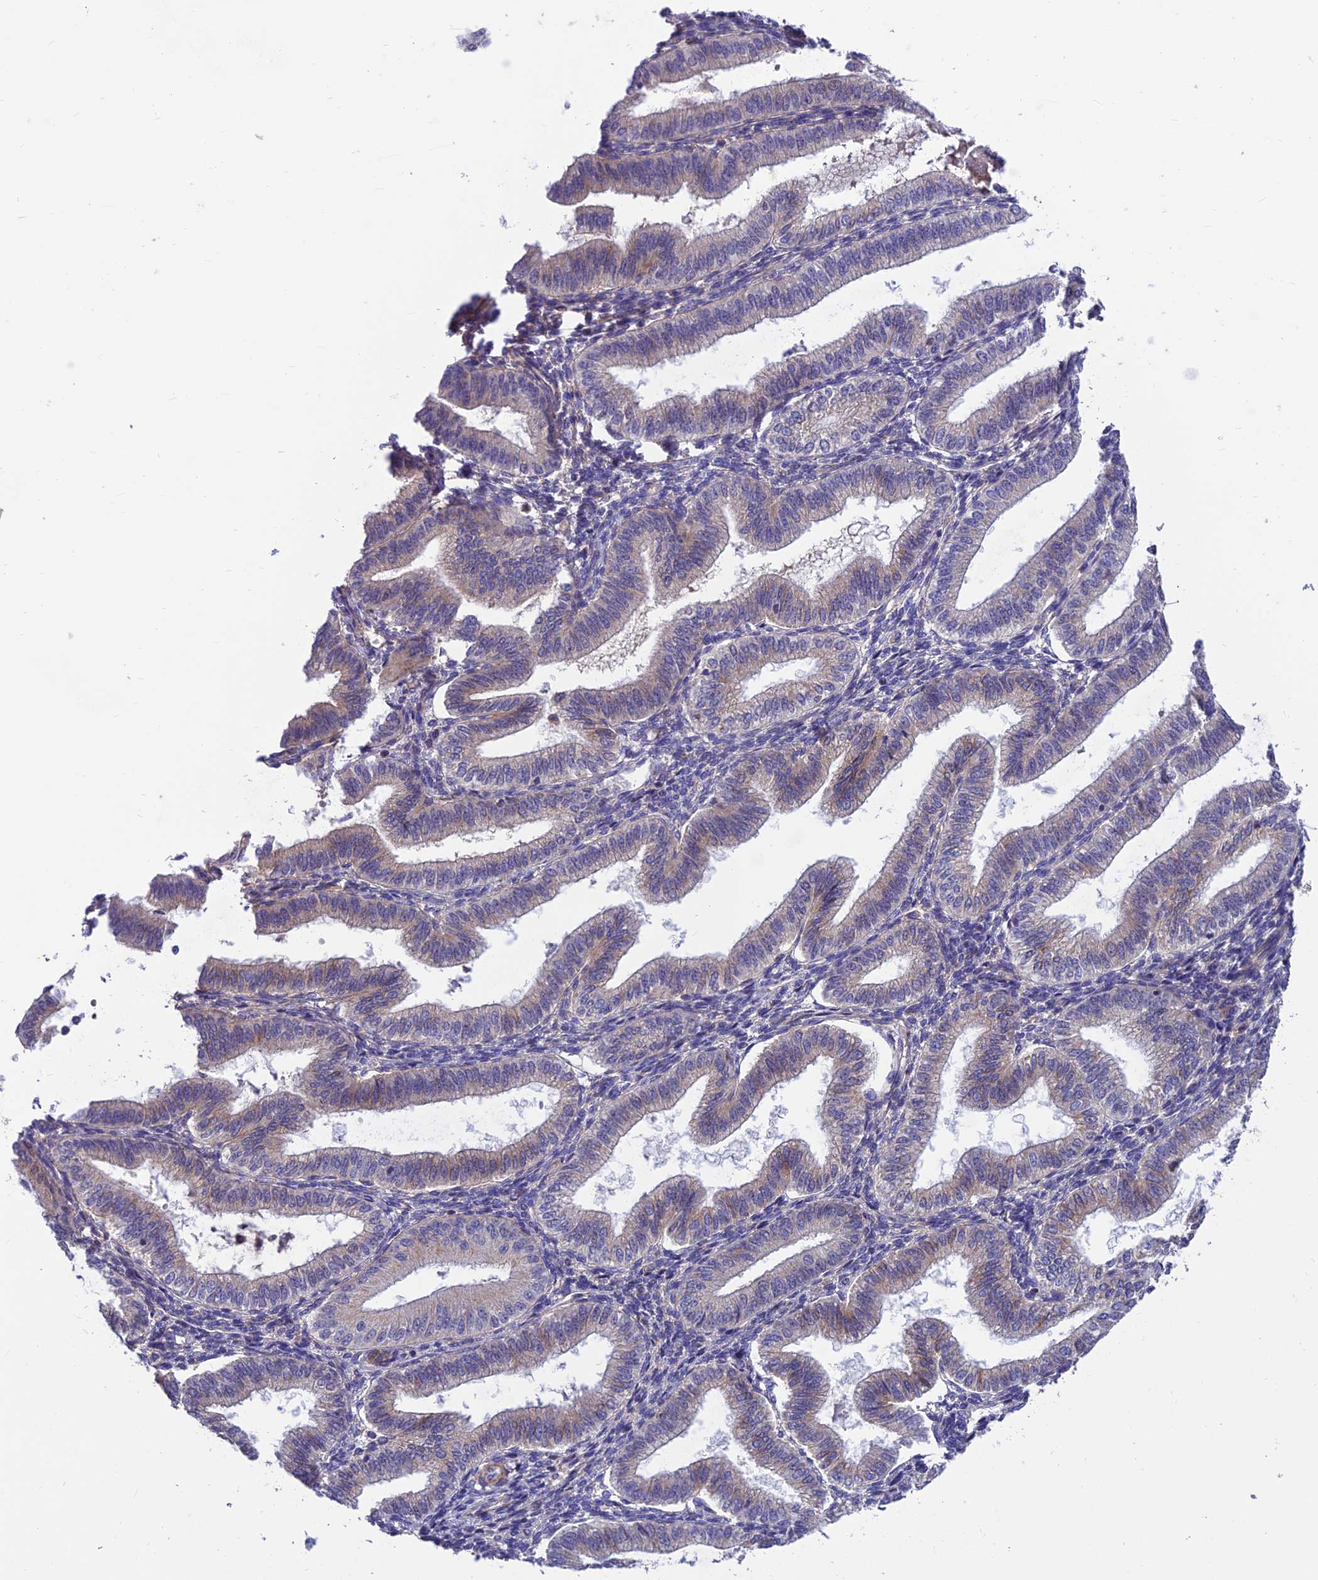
{"staining": {"intensity": "weak", "quantity": "25%-75%", "location": "cytoplasmic/membranous"}, "tissue": "endometrium", "cell_type": "Cells in endometrial stroma", "image_type": "normal", "snomed": [{"axis": "morphology", "description": "Normal tissue, NOS"}, {"axis": "topography", "description": "Endometrium"}], "caption": "Immunohistochemistry (IHC) of normal endometrium reveals low levels of weak cytoplasmic/membranous expression in approximately 25%-75% of cells in endometrial stroma. The protein of interest is shown in brown color, while the nuclei are stained blue.", "gene": "VPS16", "patient": {"sex": "female", "age": 39}}